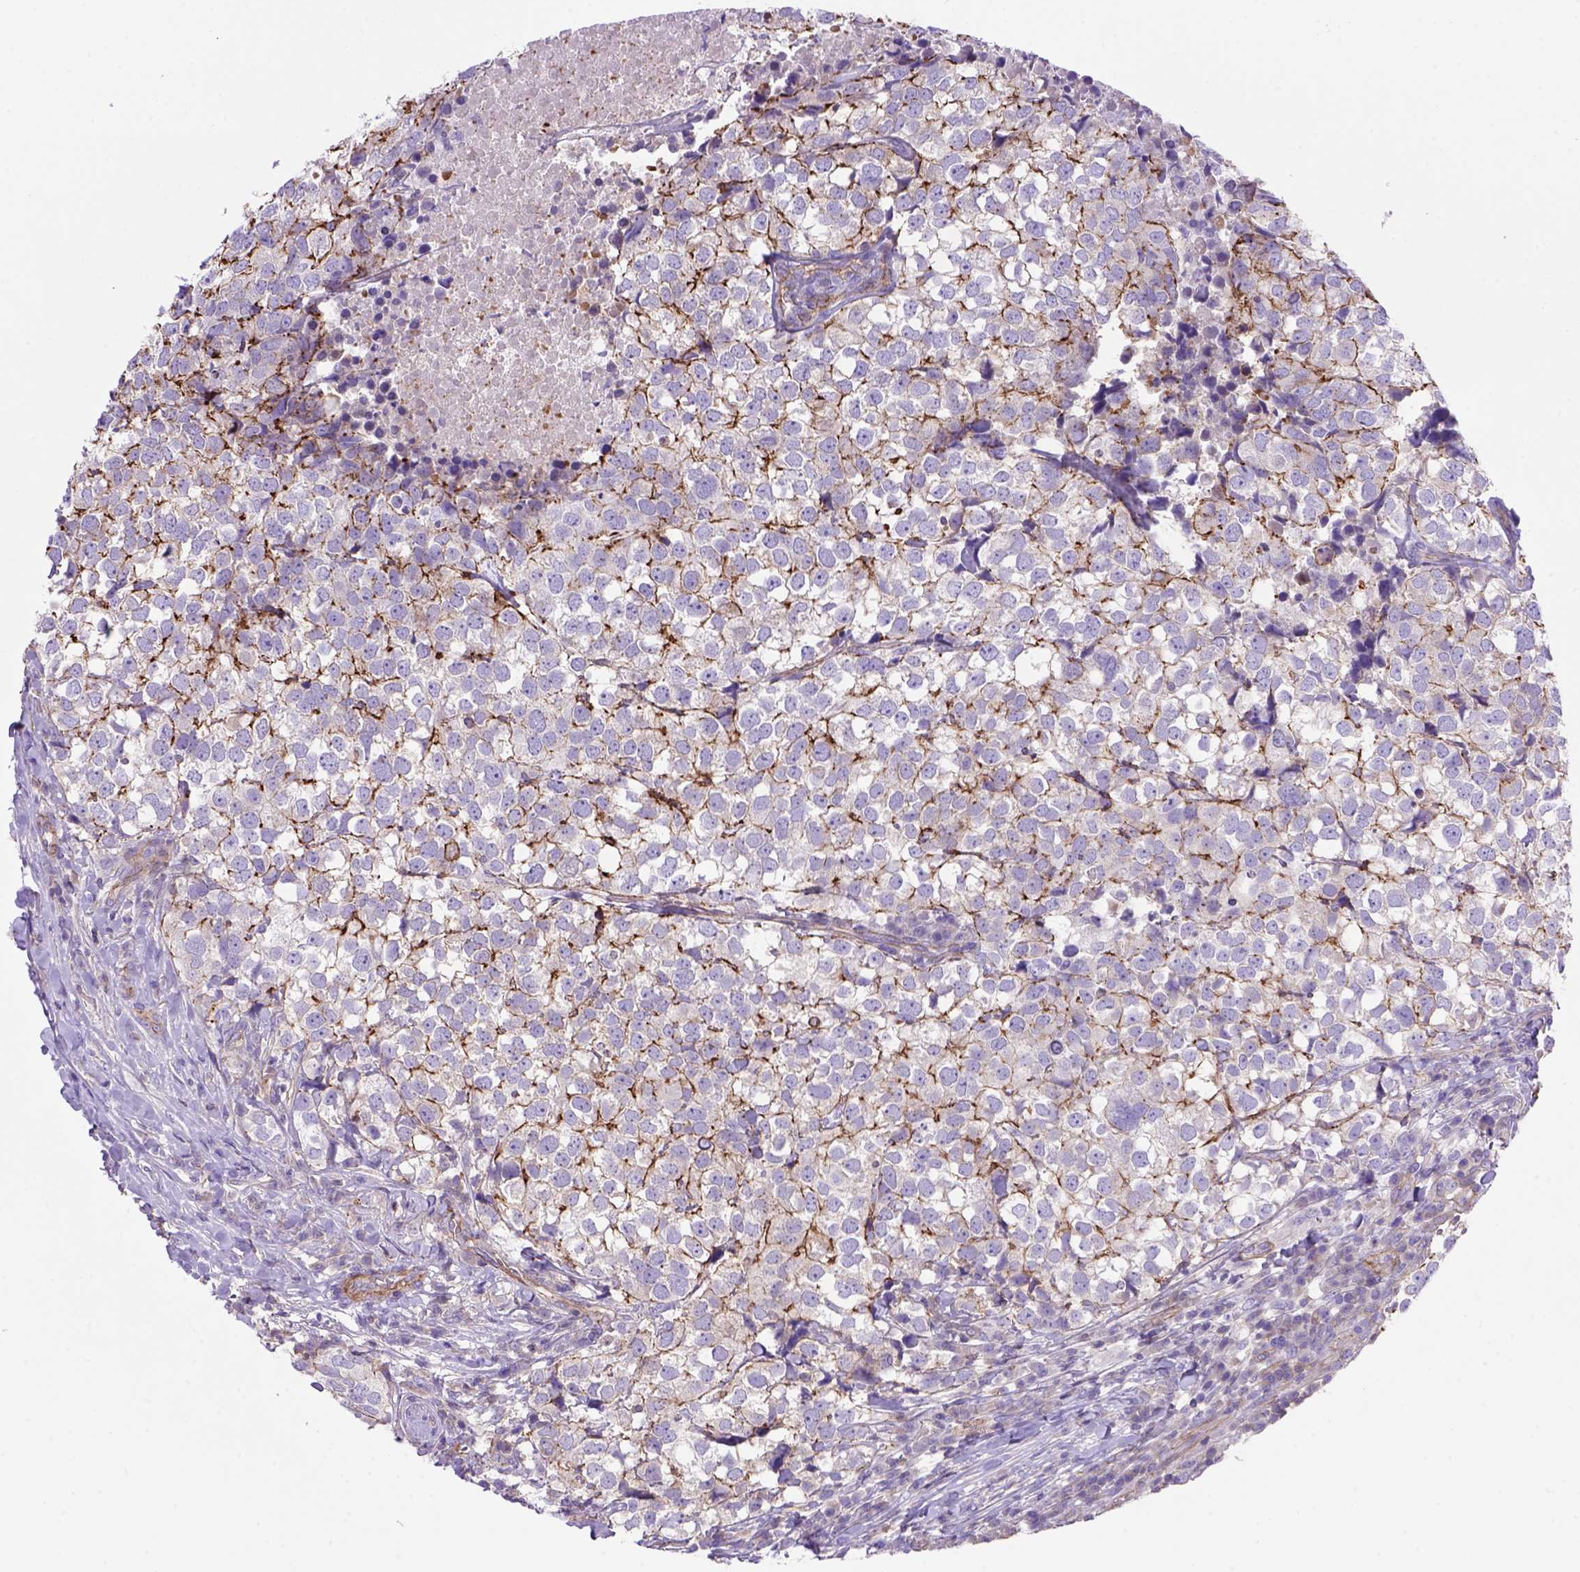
{"staining": {"intensity": "strong", "quantity": "25%-75%", "location": "cytoplasmic/membranous"}, "tissue": "breast cancer", "cell_type": "Tumor cells", "image_type": "cancer", "snomed": [{"axis": "morphology", "description": "Duct carcinoma"}, {"axis": "topography", "description": "Breast"}], "caption": "Immunohistochemistry photomicrograph of neoplastic tissue: human breast cancer stained using IHC shows high levels of strong protein expression localized specifically in the cytoplasmic/membranous of tumor cells, appearing as a cytoplasmic/membranous brown color.", "gene": "PEX12", "patient": {"sex": "female", "age": 30}}